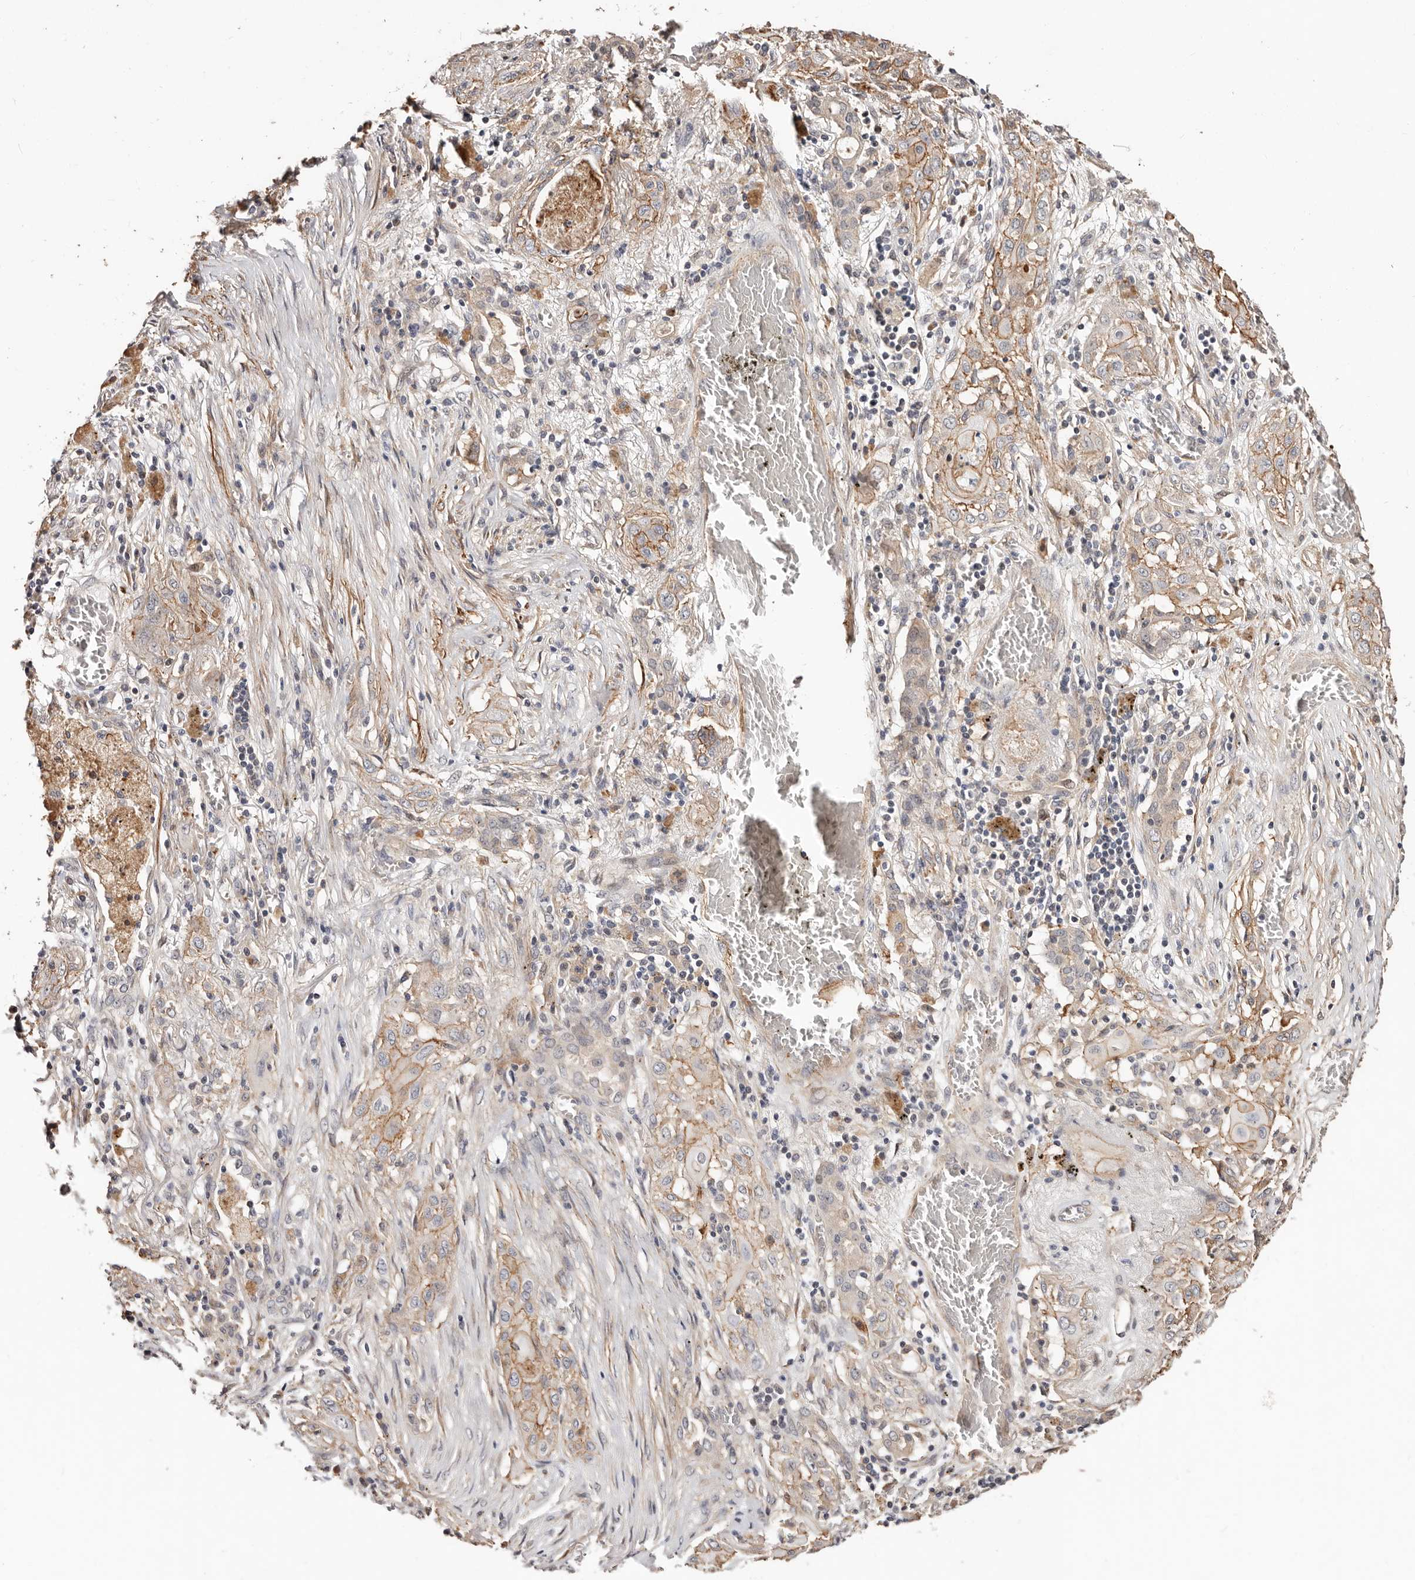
{"staining": {"intensity": "moderate", "quantity": "25%-75%", "location": "cytoplasmic/membranous"}, "tissue": "lung cancer", "cell_type": "Tumor cells", "image_type": "cancer", "snomed": [{"axis": "morphology", "description": "Squamous cell carcinoma, NOS"}, {"axis": "topography", "description": "Lung"}], "caption": "The image exhibits staining of squamous cell carcinoma (lung), revealing moderate cytoplasmic/membranous protein staining (brown color) within tumor cells. (Brightfield microscopy of DAB IHC at high magnification).", "gene": "TRIP13", "patient": {"sex": "female", "age": 47}}